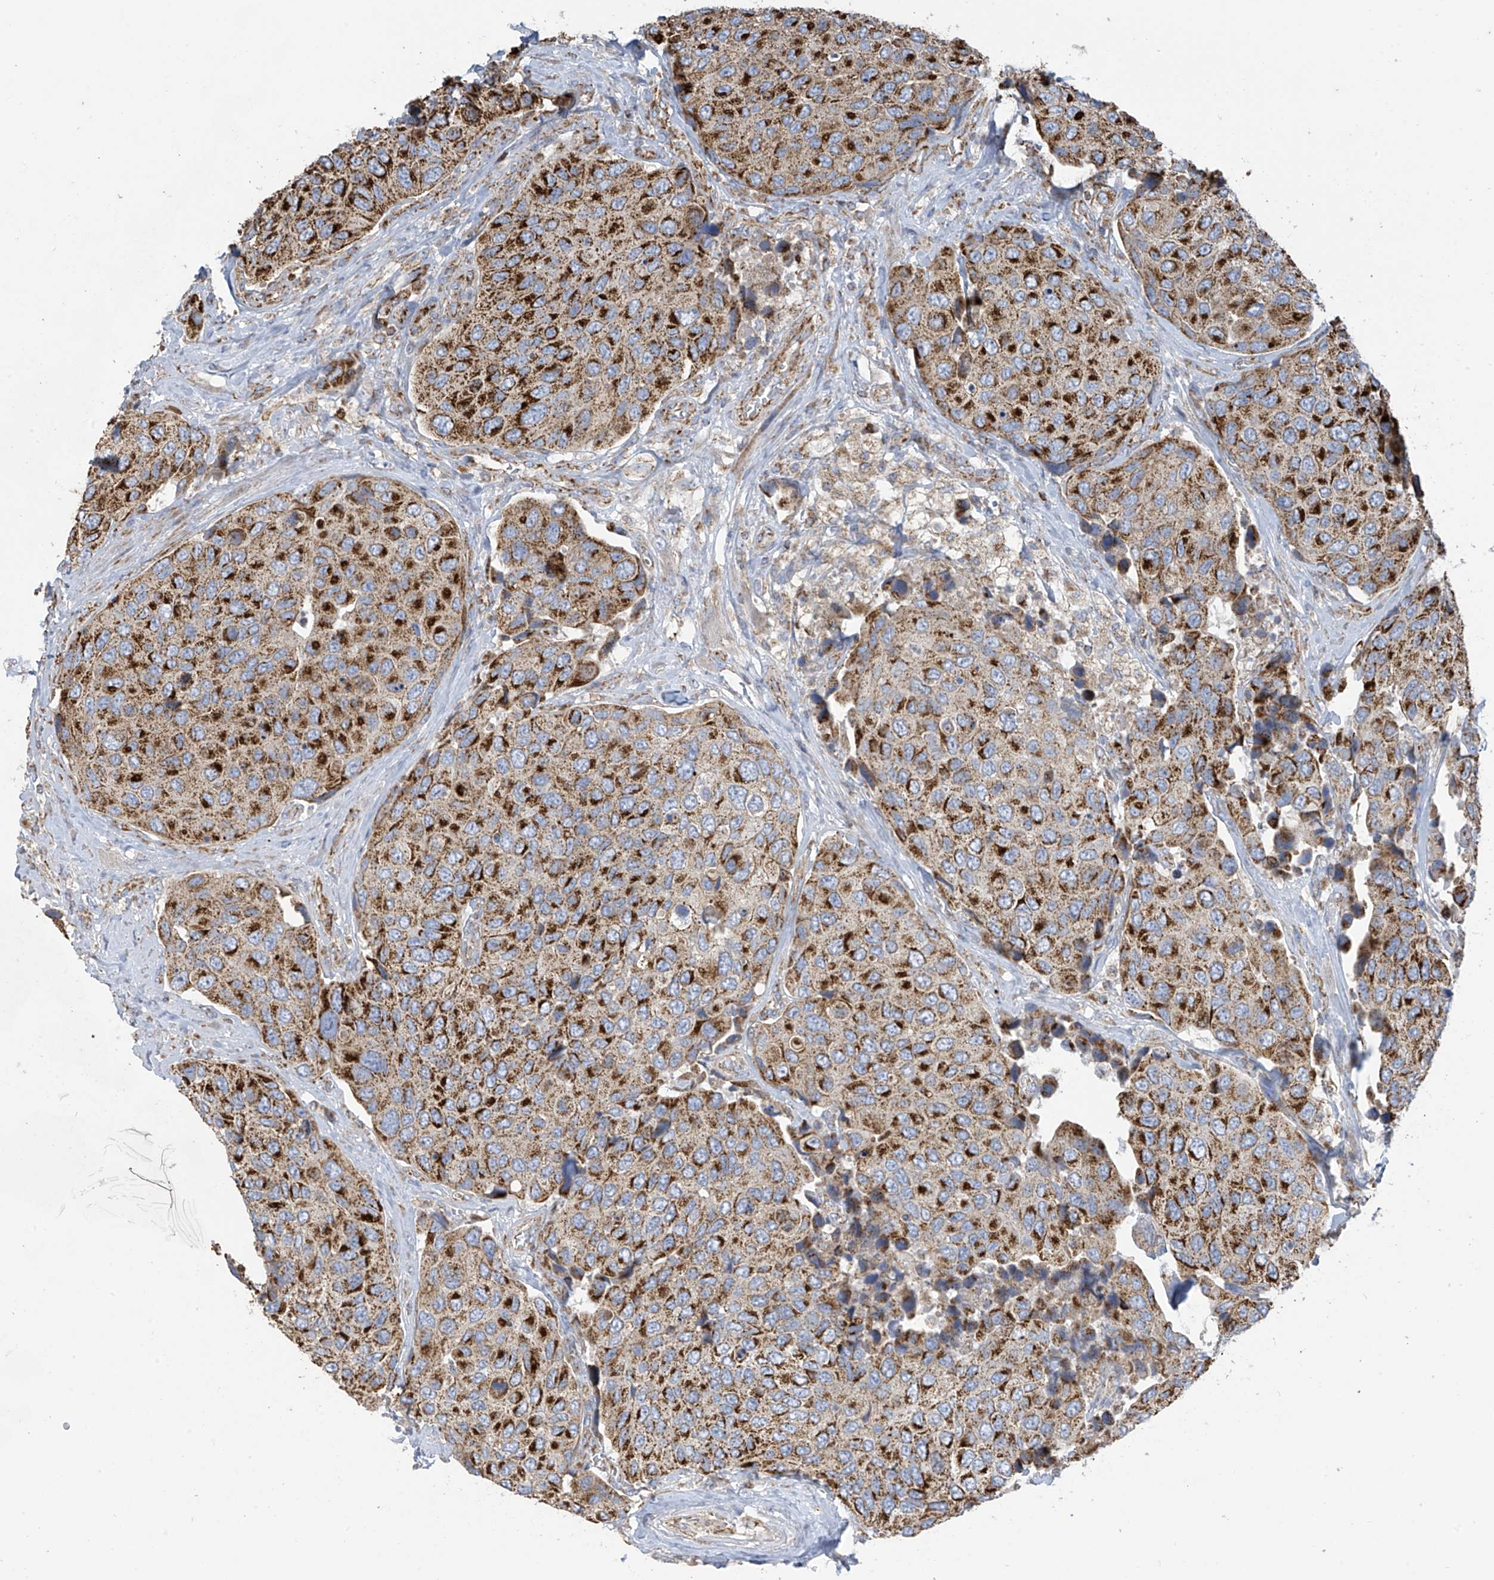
{"staining": {"intensity": "strong", "quantity": ">75%", "location": "cytoplasmic/membranous"}, "tissue": "urothelial cancer", "cell_type": "Tumor cells", "image_type": "cancer", "snomed": [{"axis": "morphology", "description": "Urothelial carcinoma, High grade"}, {"axis": "topography", "description": "Urinary bladder"}], "caption": "DAB (3,3'-diaminobenzidine) immunohistochemical staining of urothelial cancer demonstrates strong cytoplasmic/membranous protein positivity in approximately >75% of tumor cells. The staining was performed using DAB (3,3'-diaminobenzidine), with brown indicating positive protein expression. Nuclei are stained blue with hematoxylin.", "gene": "PNPT1", "patient": {"sex": "male", "age": 74}}